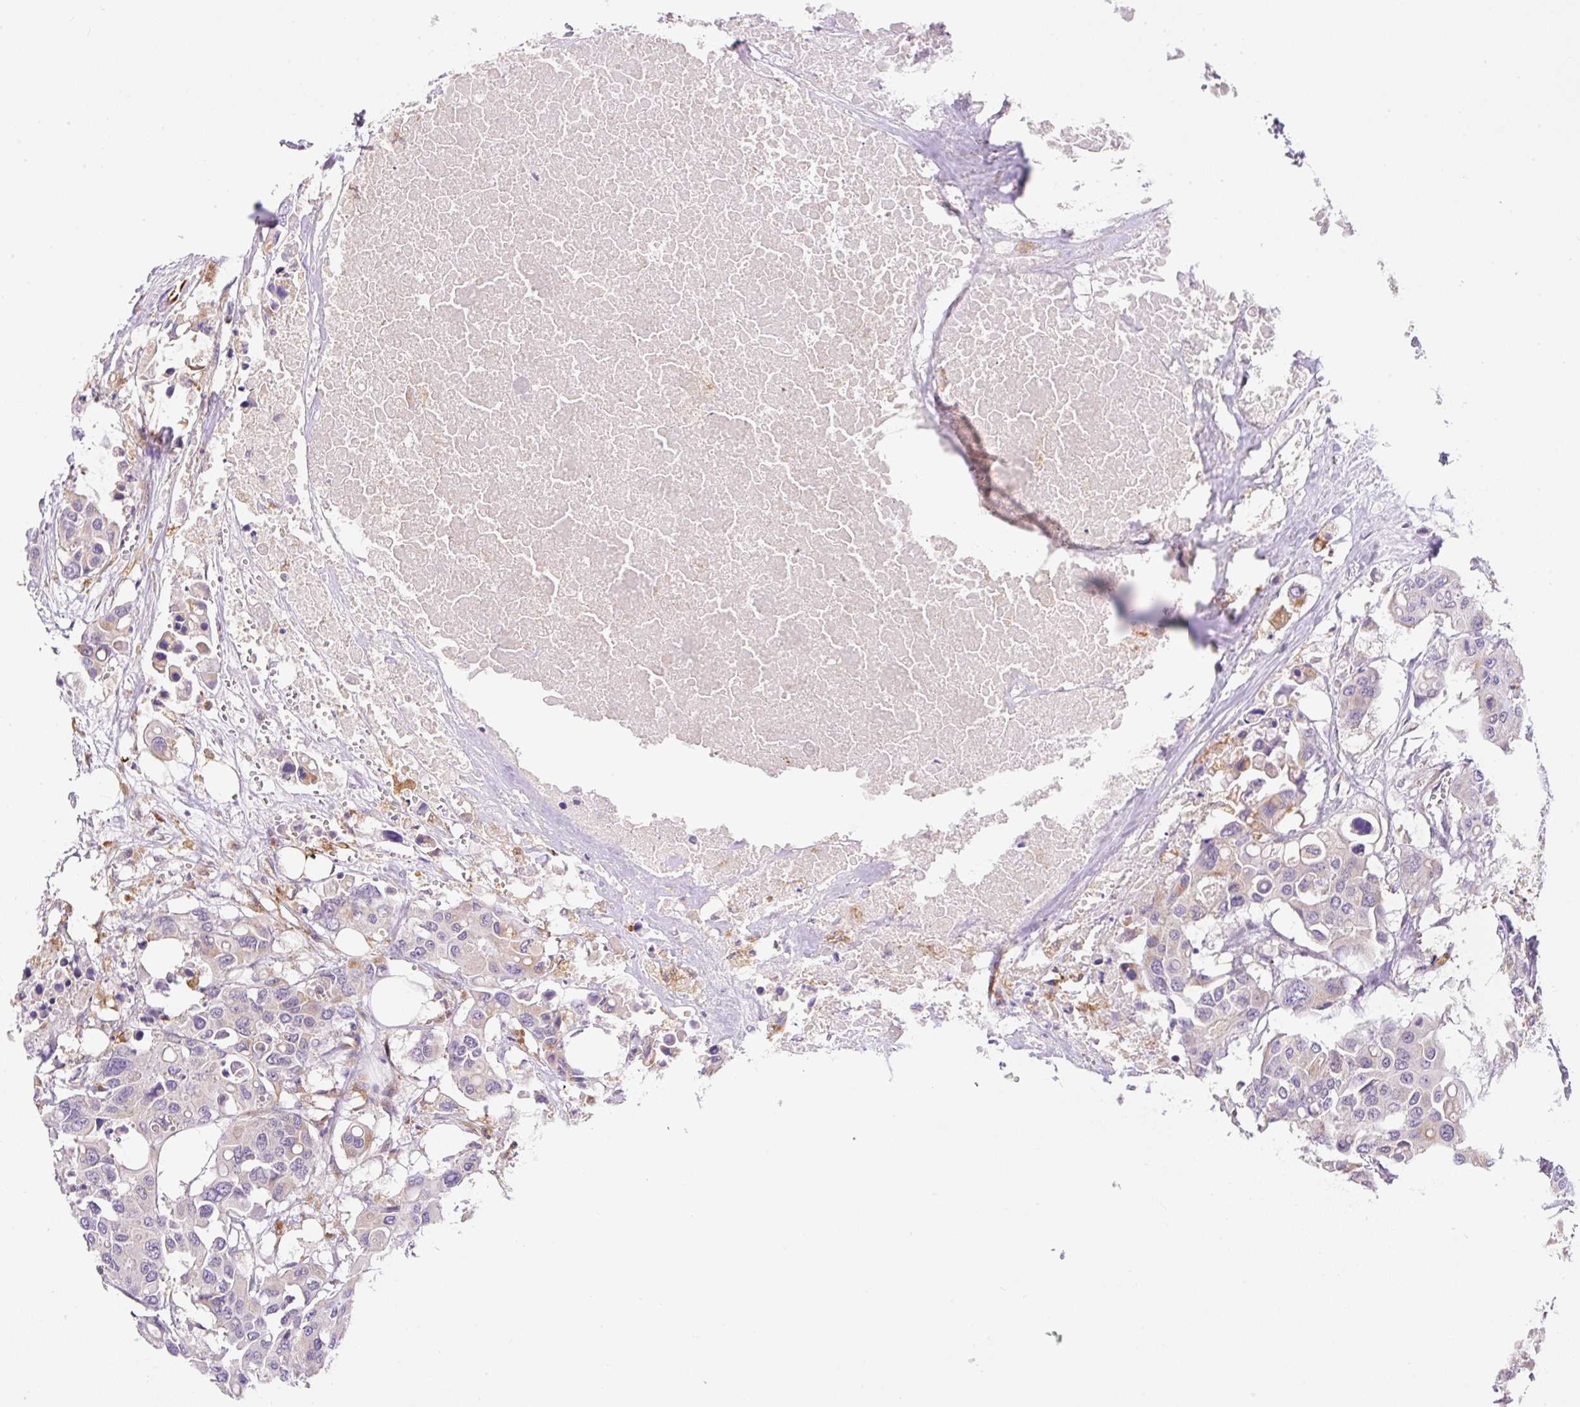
{"staining": {"intensity": "moderate", "quantity": "<25%", "location": "cytoplasmic/membranous"}, "tissue": "colorectal cancer", "cell_type": "Tumor cells", "image_type": "cancer", "snomed": [{"axis": "morphology", "description": "Adenocarcinoma, NOS"}, {"axis": "topography", "description": "Colon"}], "caption": "Colorectal adenocarcinoma stained with a brown dye shows moderate cytoplasmic/membranous positive expression in about <25% of tumor cells.", "gene": "CEBPZOS", "patient": {"sex": "male", "age": 77}}